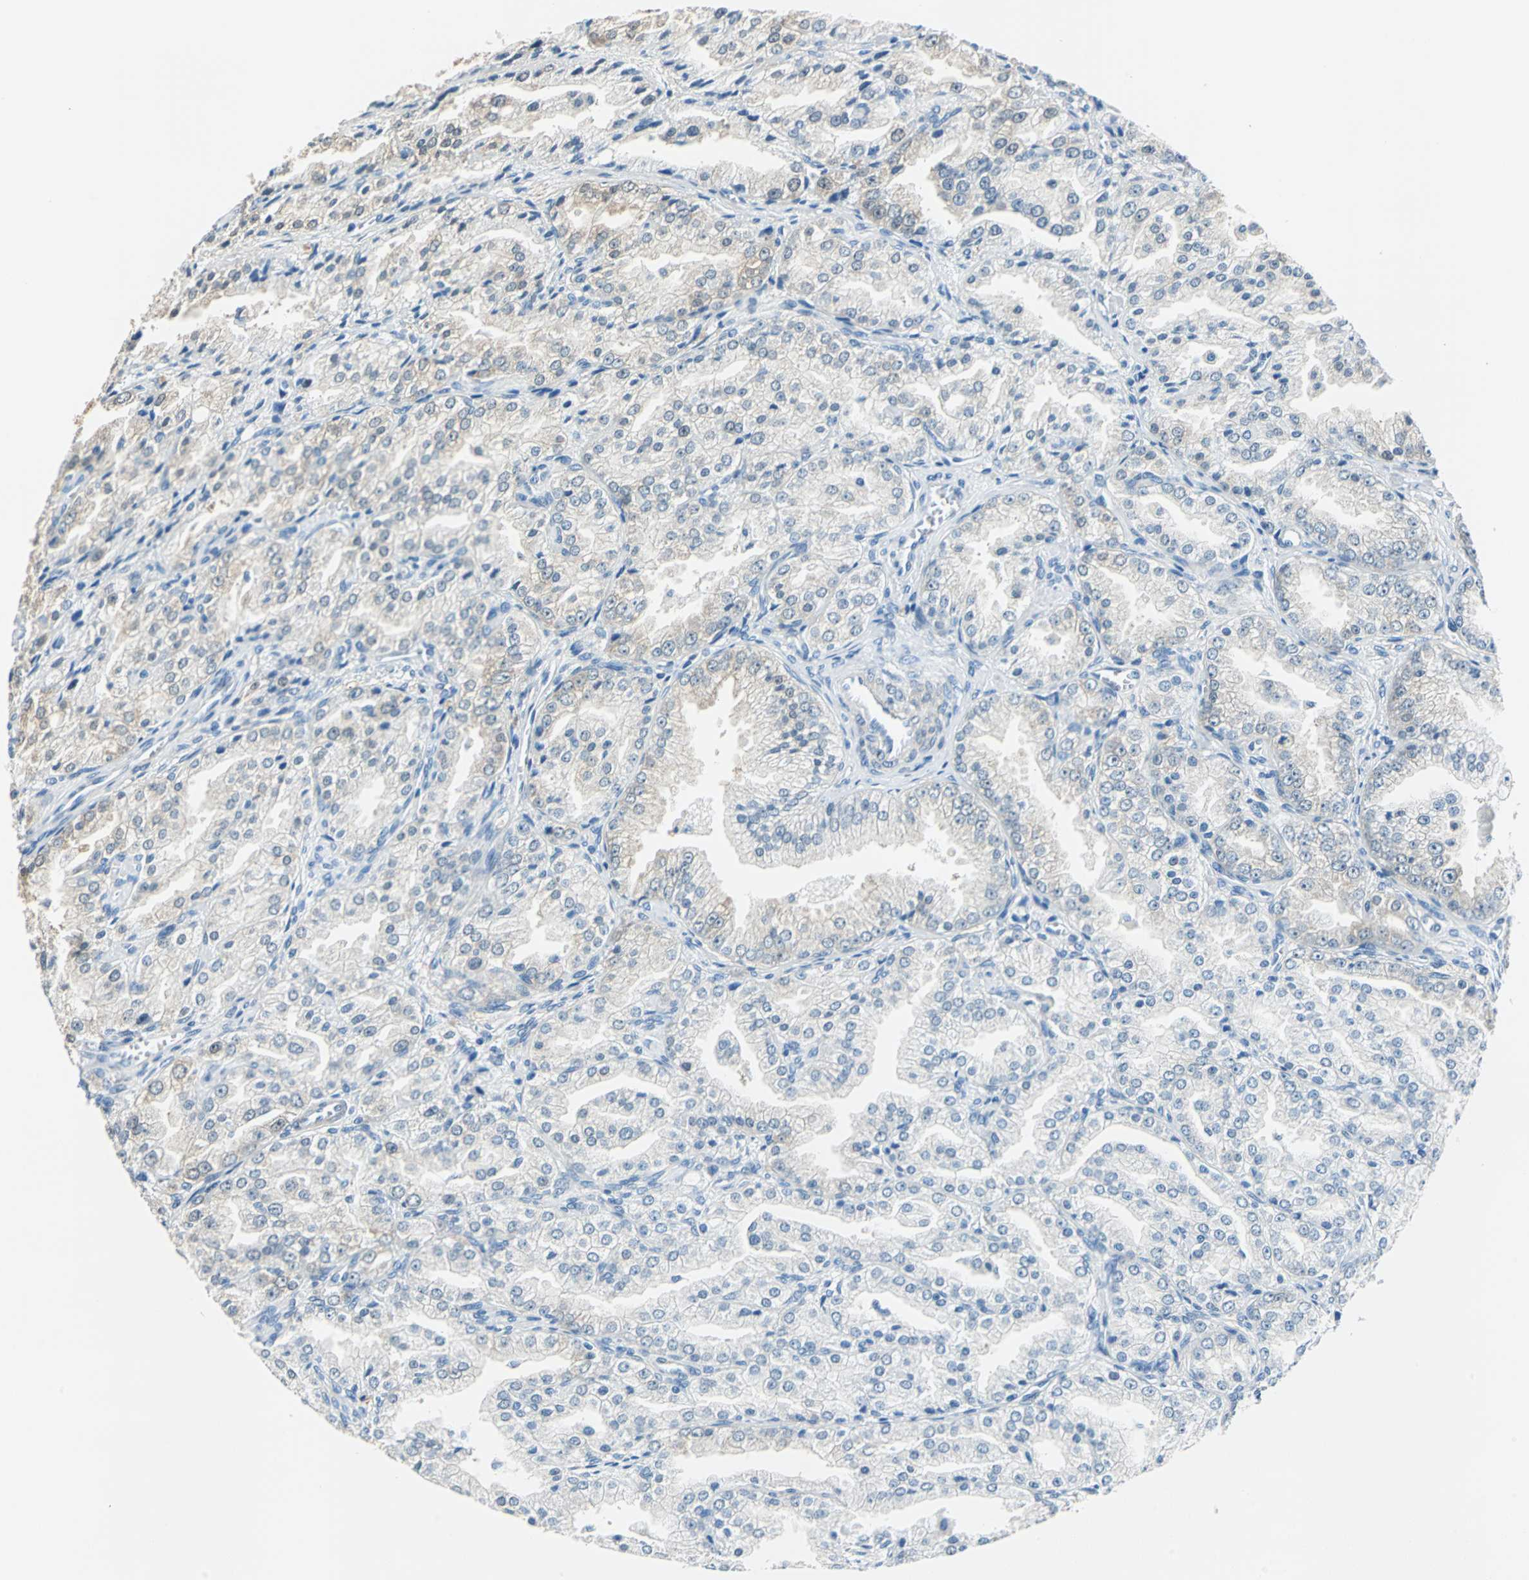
{"staining": {"intensity": "moderate", "quantity": "<25%", "location": "cytoplasmic/membranous"}, "tissue": "prostate cancer", "cell_type": "Tumor cells", "image_type": "cancer", "snomed": [{"axis": "morphology", "description": "Adenocarcinoma, High grade"}, {"axis": "topography", "description": "Prostate"}], "caption": "Immunohistochemistry image of neoplastic tissue: human prostate cancer (high-grade adenocarcinoma) stained using IHC shows low levels of moderate protein expression localized specifically in the cytoplasmic/membranous of tumor cells, appearing as a cytoplasmic/membranous brown color.", "gene": "FKBP4", "patient": {"sex": "male", "age": 61}}